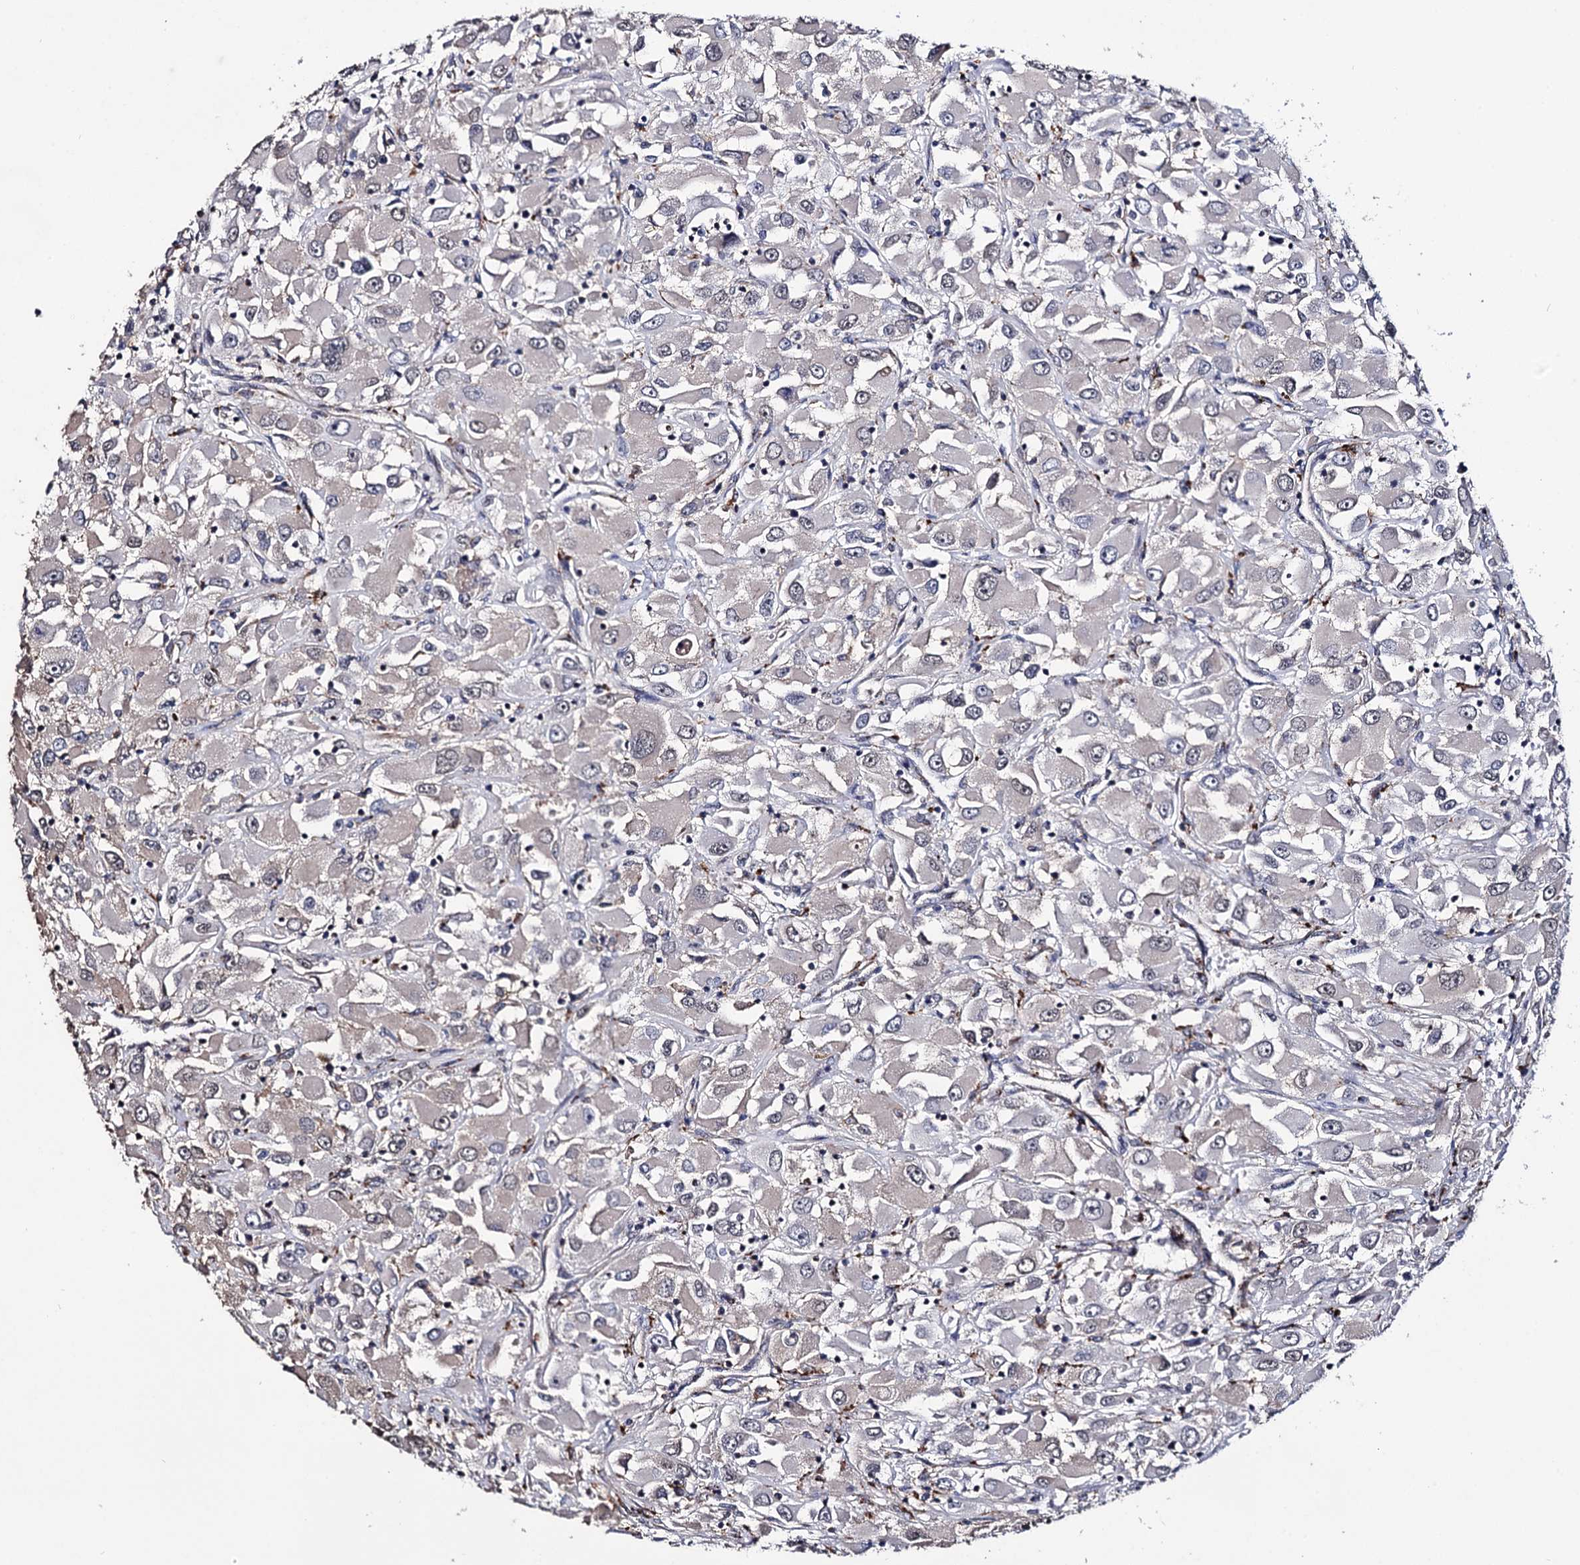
{"staining": {"intensity": "negative", "quantity": "none", "location": "none"}, "tissue": "renal cancer", "cell_type": "Tumor cells", "image_type": "cancer", "snomed": [{"axis": "morphology", "description": "Adenocarcinoma, NOS"}, {"axis": "topography", "description": "Kidney"}], "caption": "Renal cancer (adenocarcinoma) stained for a protein using immunohistochemistry exhibits no staining tumor cells.", "gene": "MICAL2", "patient": {"sex": "female", "age": 52}}